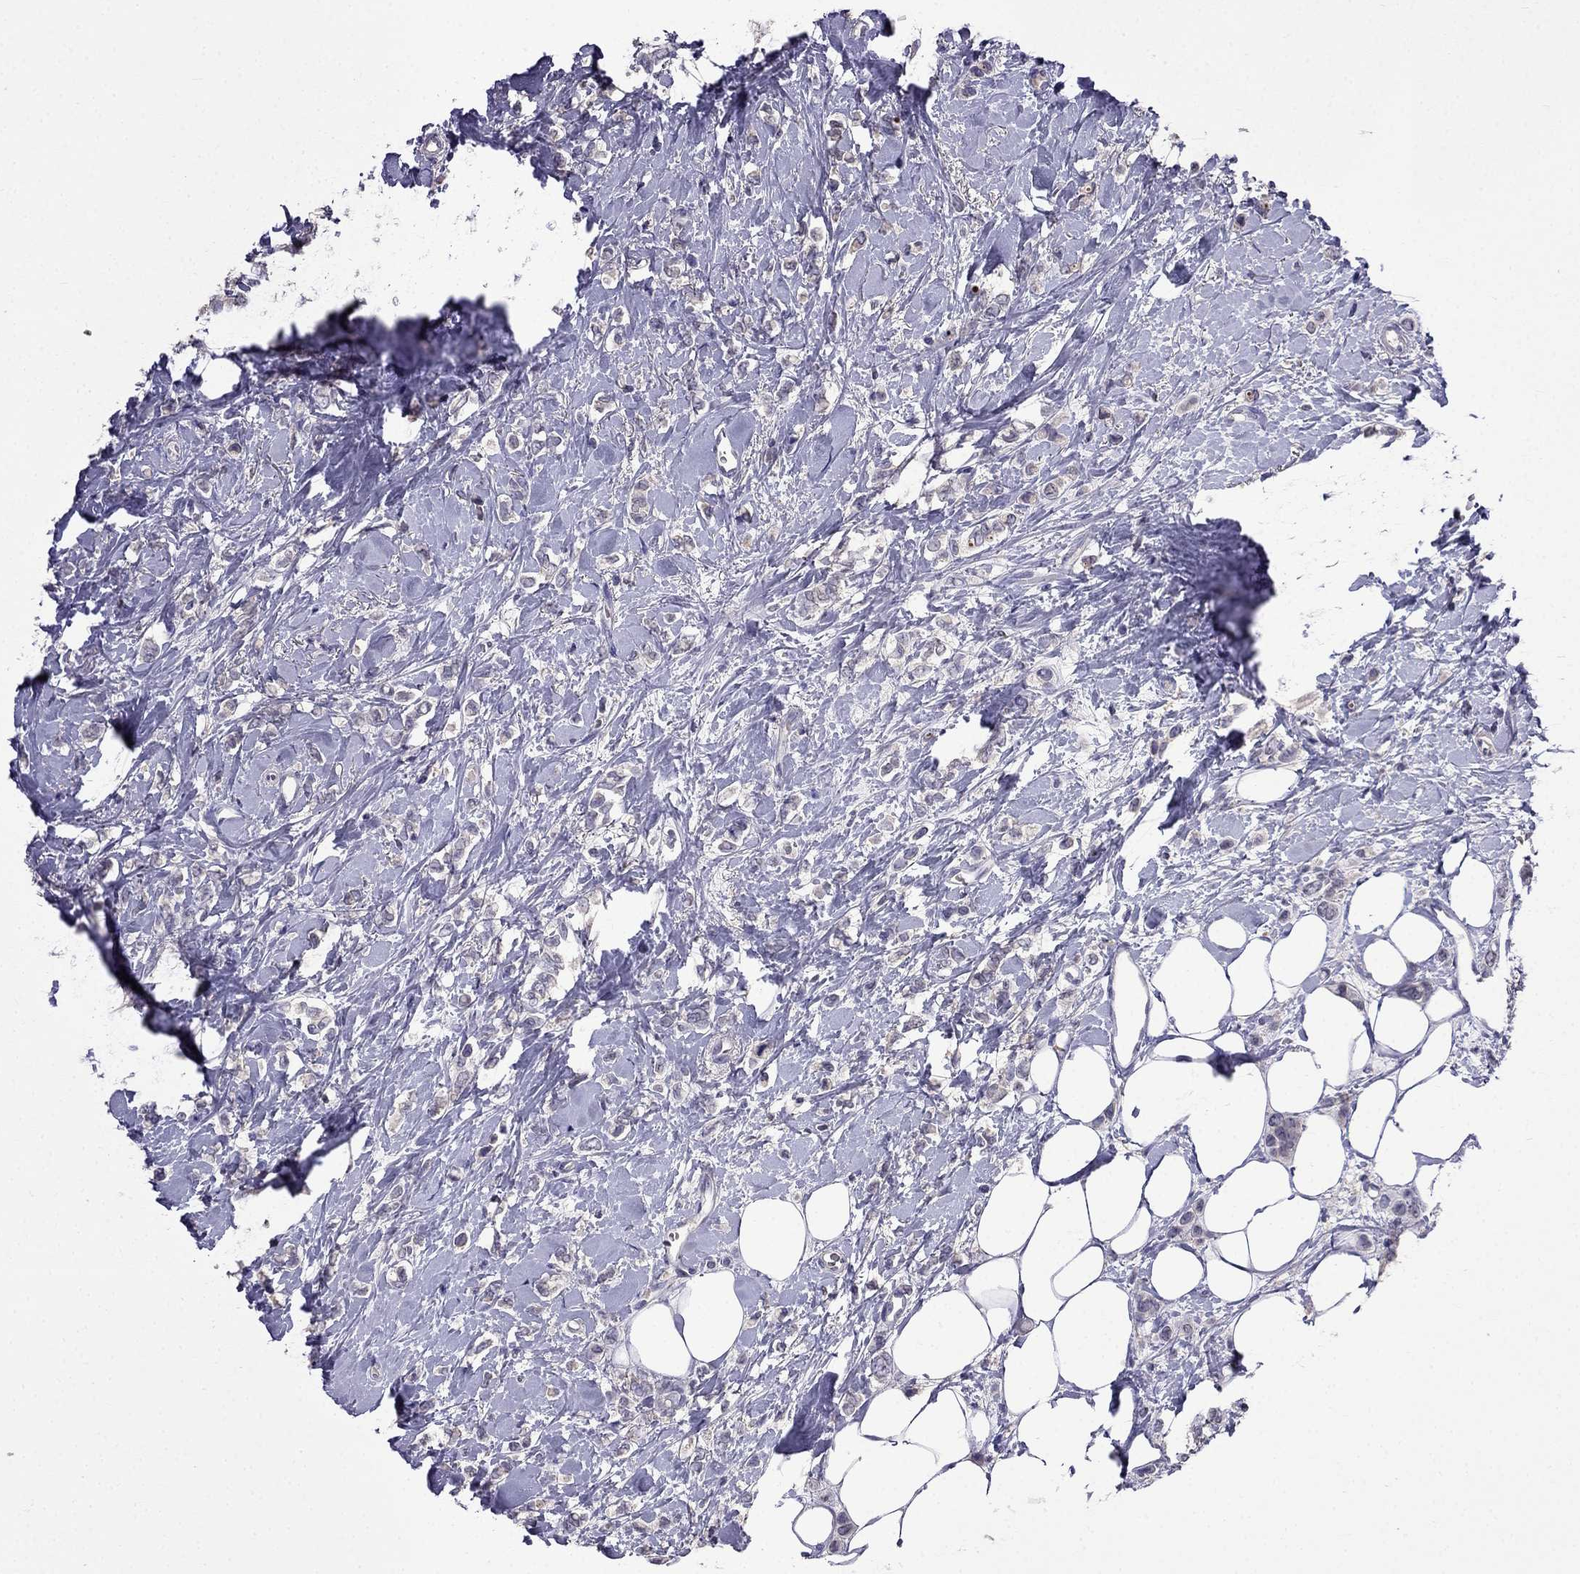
{"staining": {"intensity": "negative", "quantity": "none", "location": "none"}, "tissue": "breast cancer", "cell_type": "Tumor cells", "image_type": "cancer", "snomed": [{"axis": "morphology", "description": "Lobular carcinoma"}, {"axis": "topography", "description": "Breast"}], "caption": "This is an immunohistochemistry image of breast lobular carcinoma. There is no positivity in tumor cells.", "gene": "AQP9", "patient": {"sex": "female", "age": 66}}